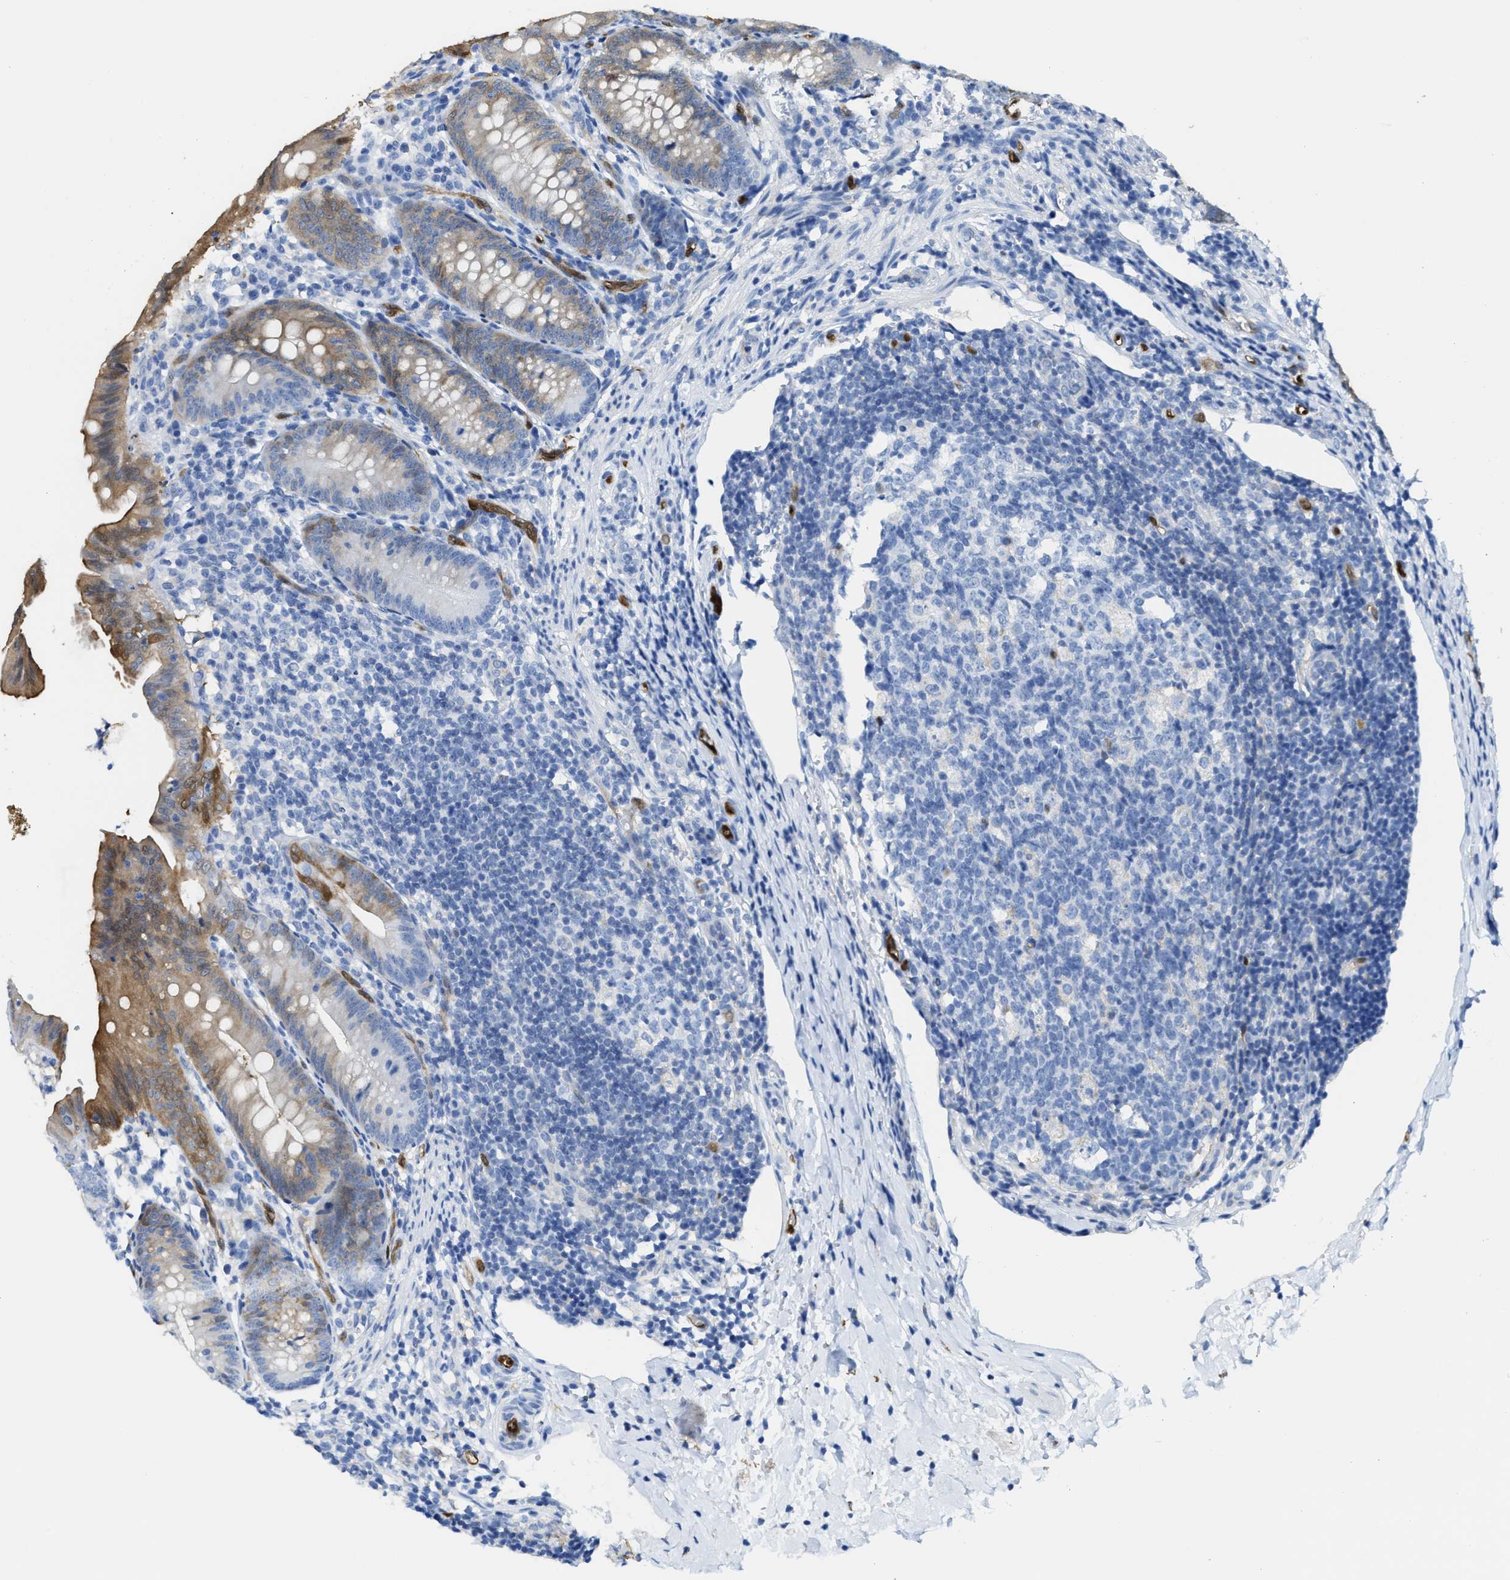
{"staining": {"intensity": "moderate", "quantity": "<25%", "location": "cytoplasmic/membranous"}, "tissue": "appendix", "cell_type": "Glandular cells", "image_type": "normal", "snomed": [{"axis": "morphology", "description": "Normal tissue, NOS"}, {"axis": "topography", "description": "Appendix"}], "caption": "Immunohistochemical staining of unremarkable appendix demonstrates moderate cytoplasmic/membranous protein positivity in about <25% of glandular cells.", "gene": "ASS1", "patient": {"sex": "male", "age": 1}}